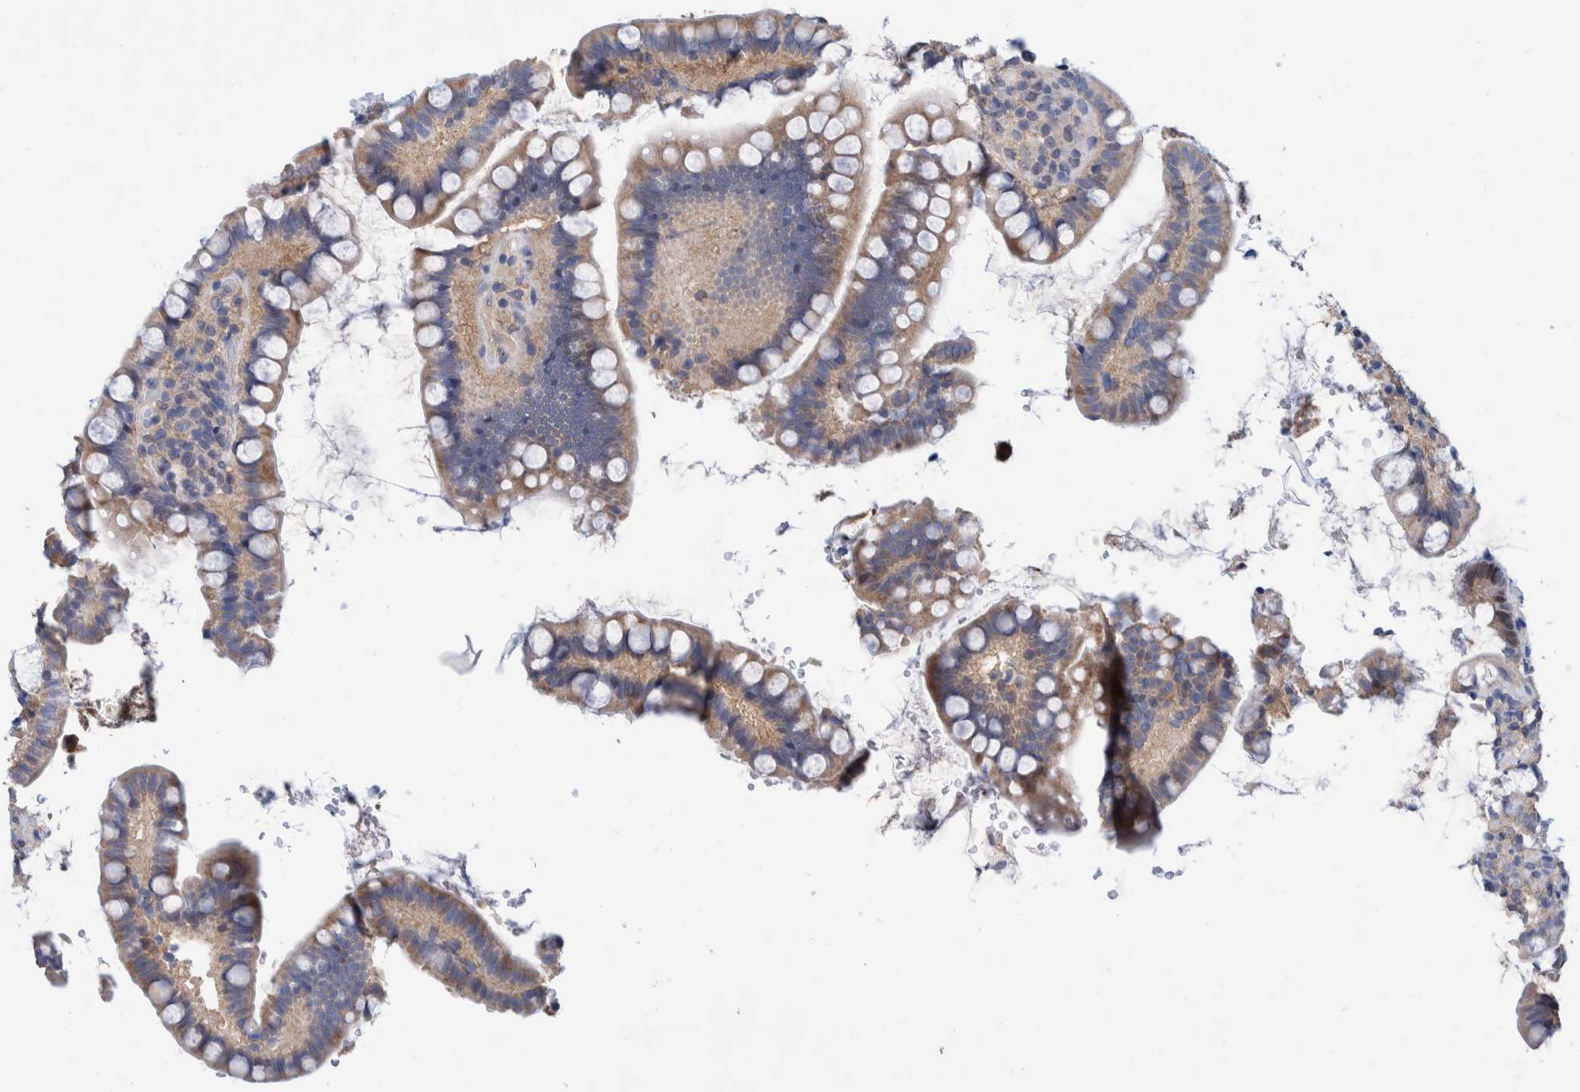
{"staining": {"intensity": "weak", "quantity": ">75%", "location": "cytoplasmic/membranous"}, "tissue": "small intestine", "cell_type": "Glandular cells", "image_type": "normal", "snomed": [{"axis": "morphology", "description": "Normal tissue, NOS"}, {"axis": "topography", "description": "Smooth muscle"}, {"axis": "topography", "description": "Small intestine"}], "caption": "Unremarkable small intestine exhibits weak cytoplasmic/membranous staining in approximately >75% of glandular cells.", "gene": "PFAS", "patient": {"sex": "female", "age": 84}}